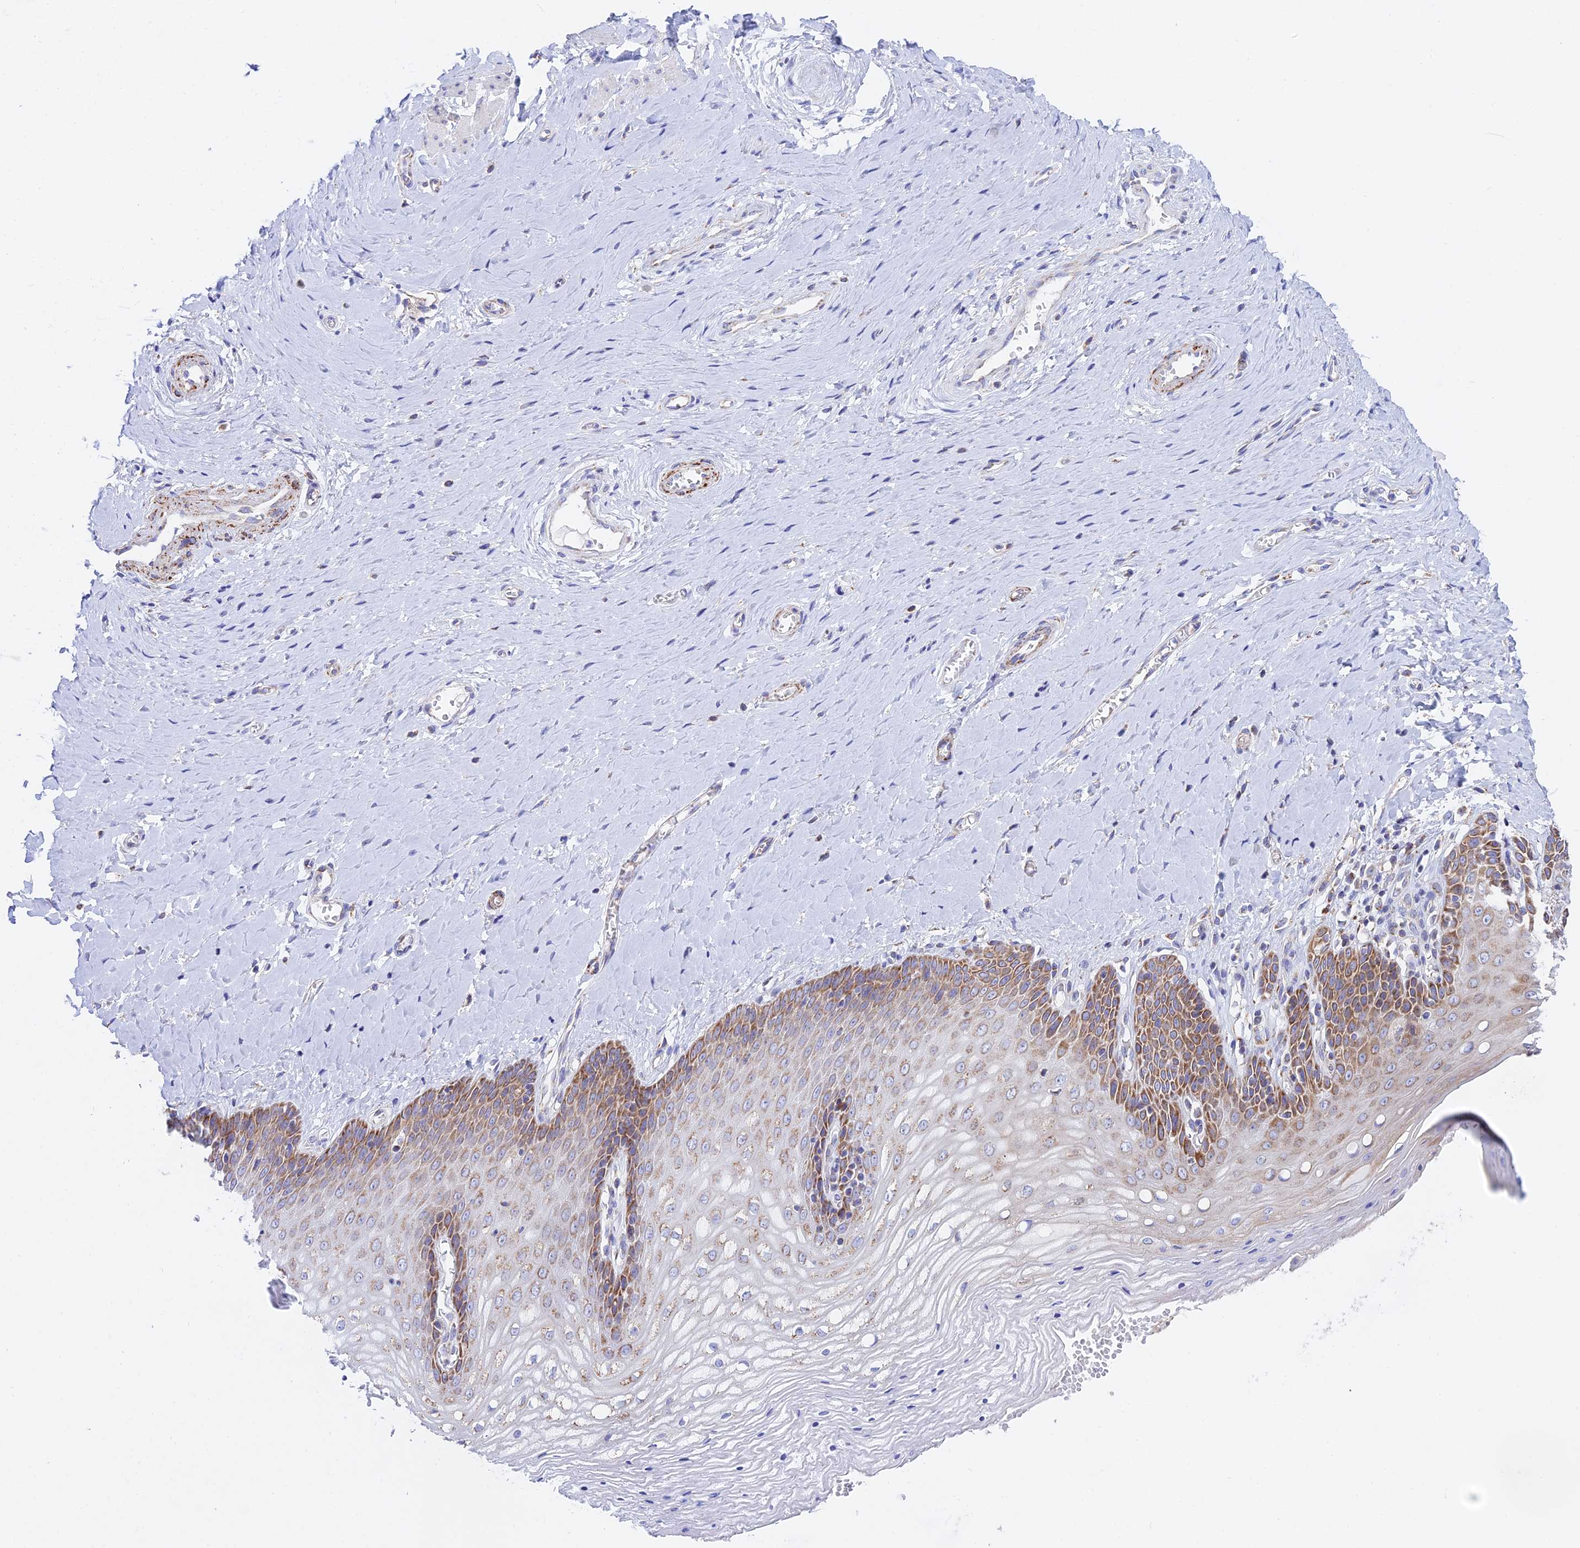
{"staining": {"intensity": "moderate", "quantity": "25%-75%", "location": "cytoplasmic/membranous"}, "tissue": "vagina", "cell_type": "Squamous epithelial cells", "image_type": "normal", "snomed": [{"axis": "morphology", "description": "Normal tissue, NOS"}, {"axis": "topography", "description": "Vagina"}], "caption": "The image exhibits a brown stain indicating the presence of a protein in the cytoplasmic/membranous of squamous epithelial cells in vagina.", "gene": "HSDL2", "patient": {"sex": "female", "age": 65}}